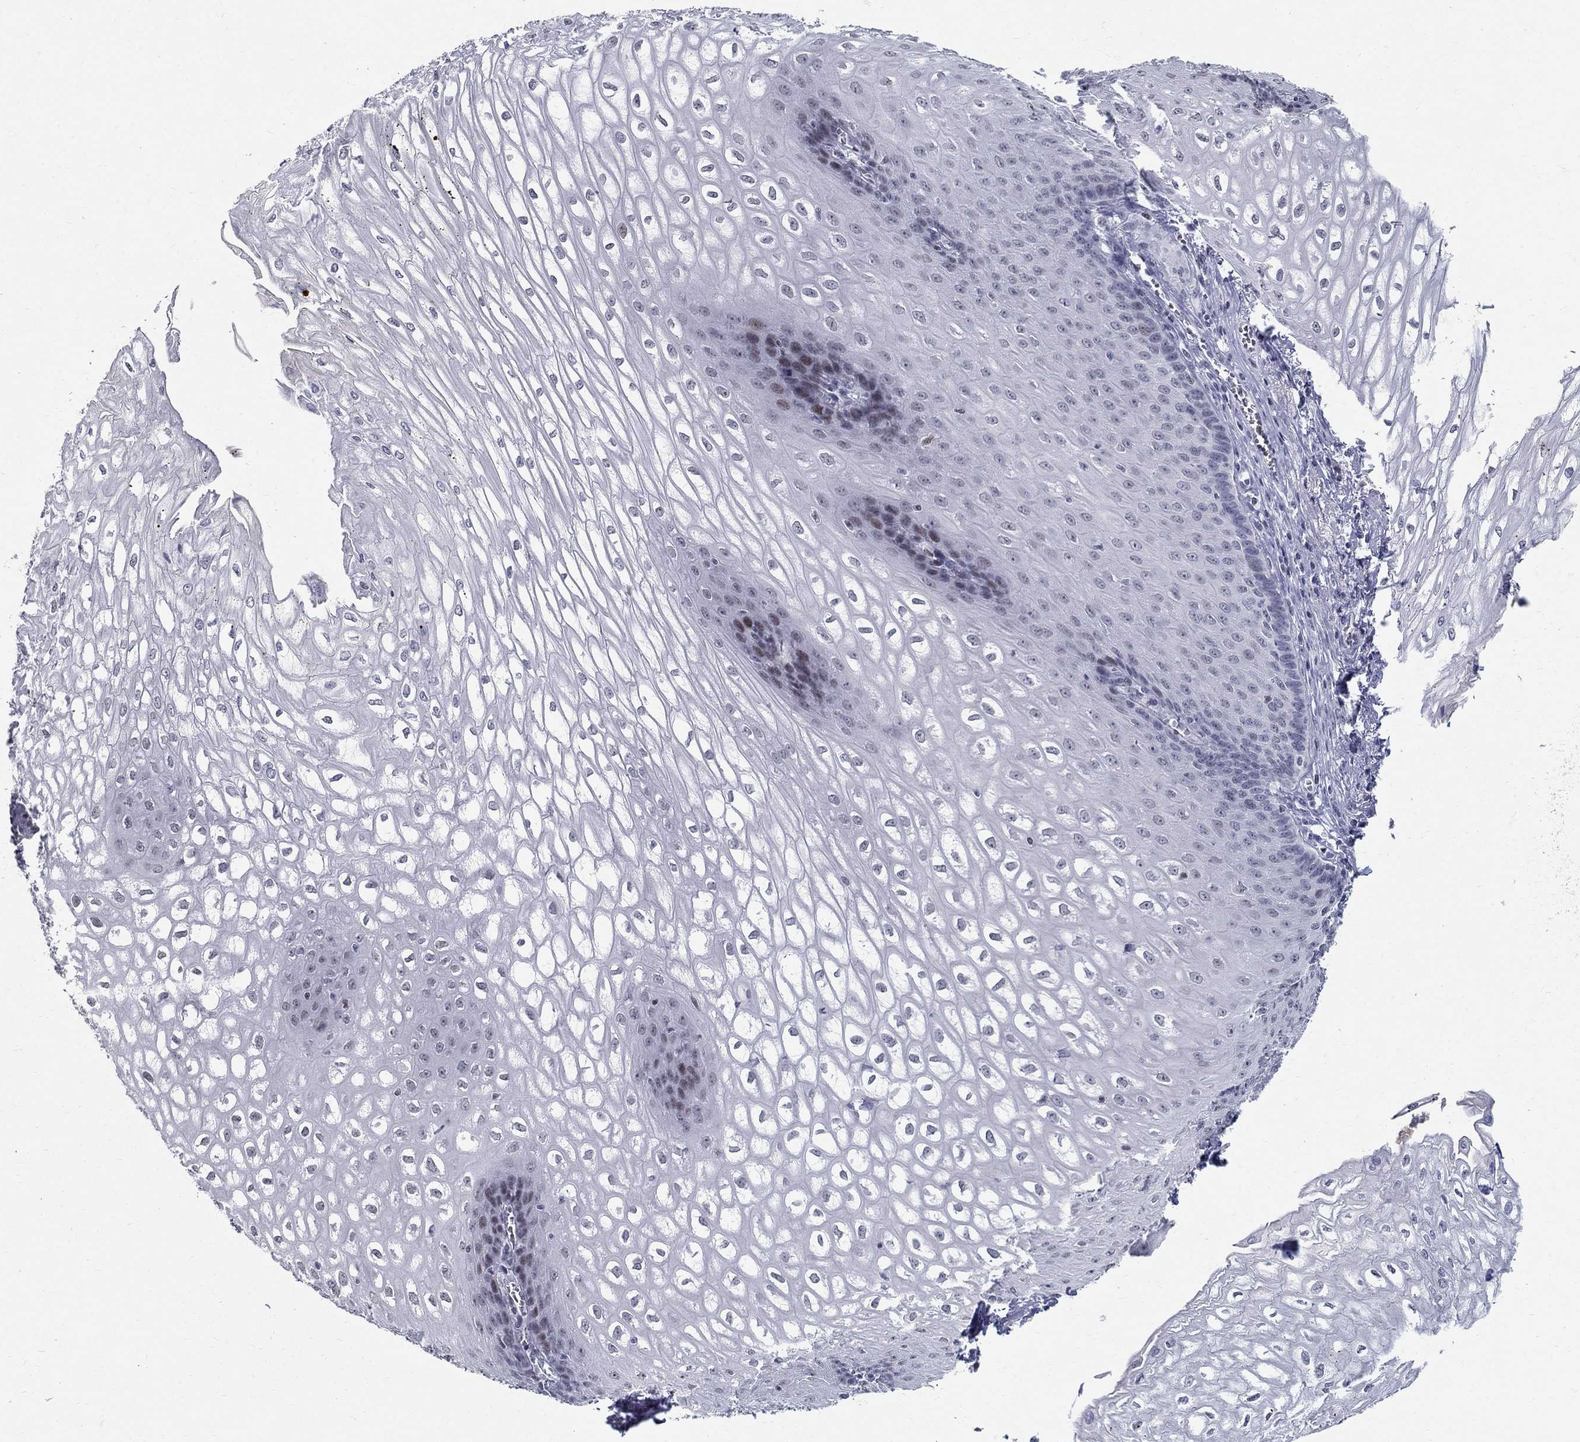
{"staining": {"intensity": "negative", "quantity": "none", "location": "none"}, "tissue": "esophagus", "cell_type": "Squamous epithelial cells", "image_type": "normal", "snomed": [{"axis": "morphology", "description": "Normal tissue, NOS"}, {"axis": "topography", "description": "Esophagus"}], "caption": "This is a photomicrograph of immunohistochemistry staining of normal esophagus, which shows no positivity in squamous epithelial cells.", "gene": "BHLHE22", "patient": {"sex": "male", "age": 58}}